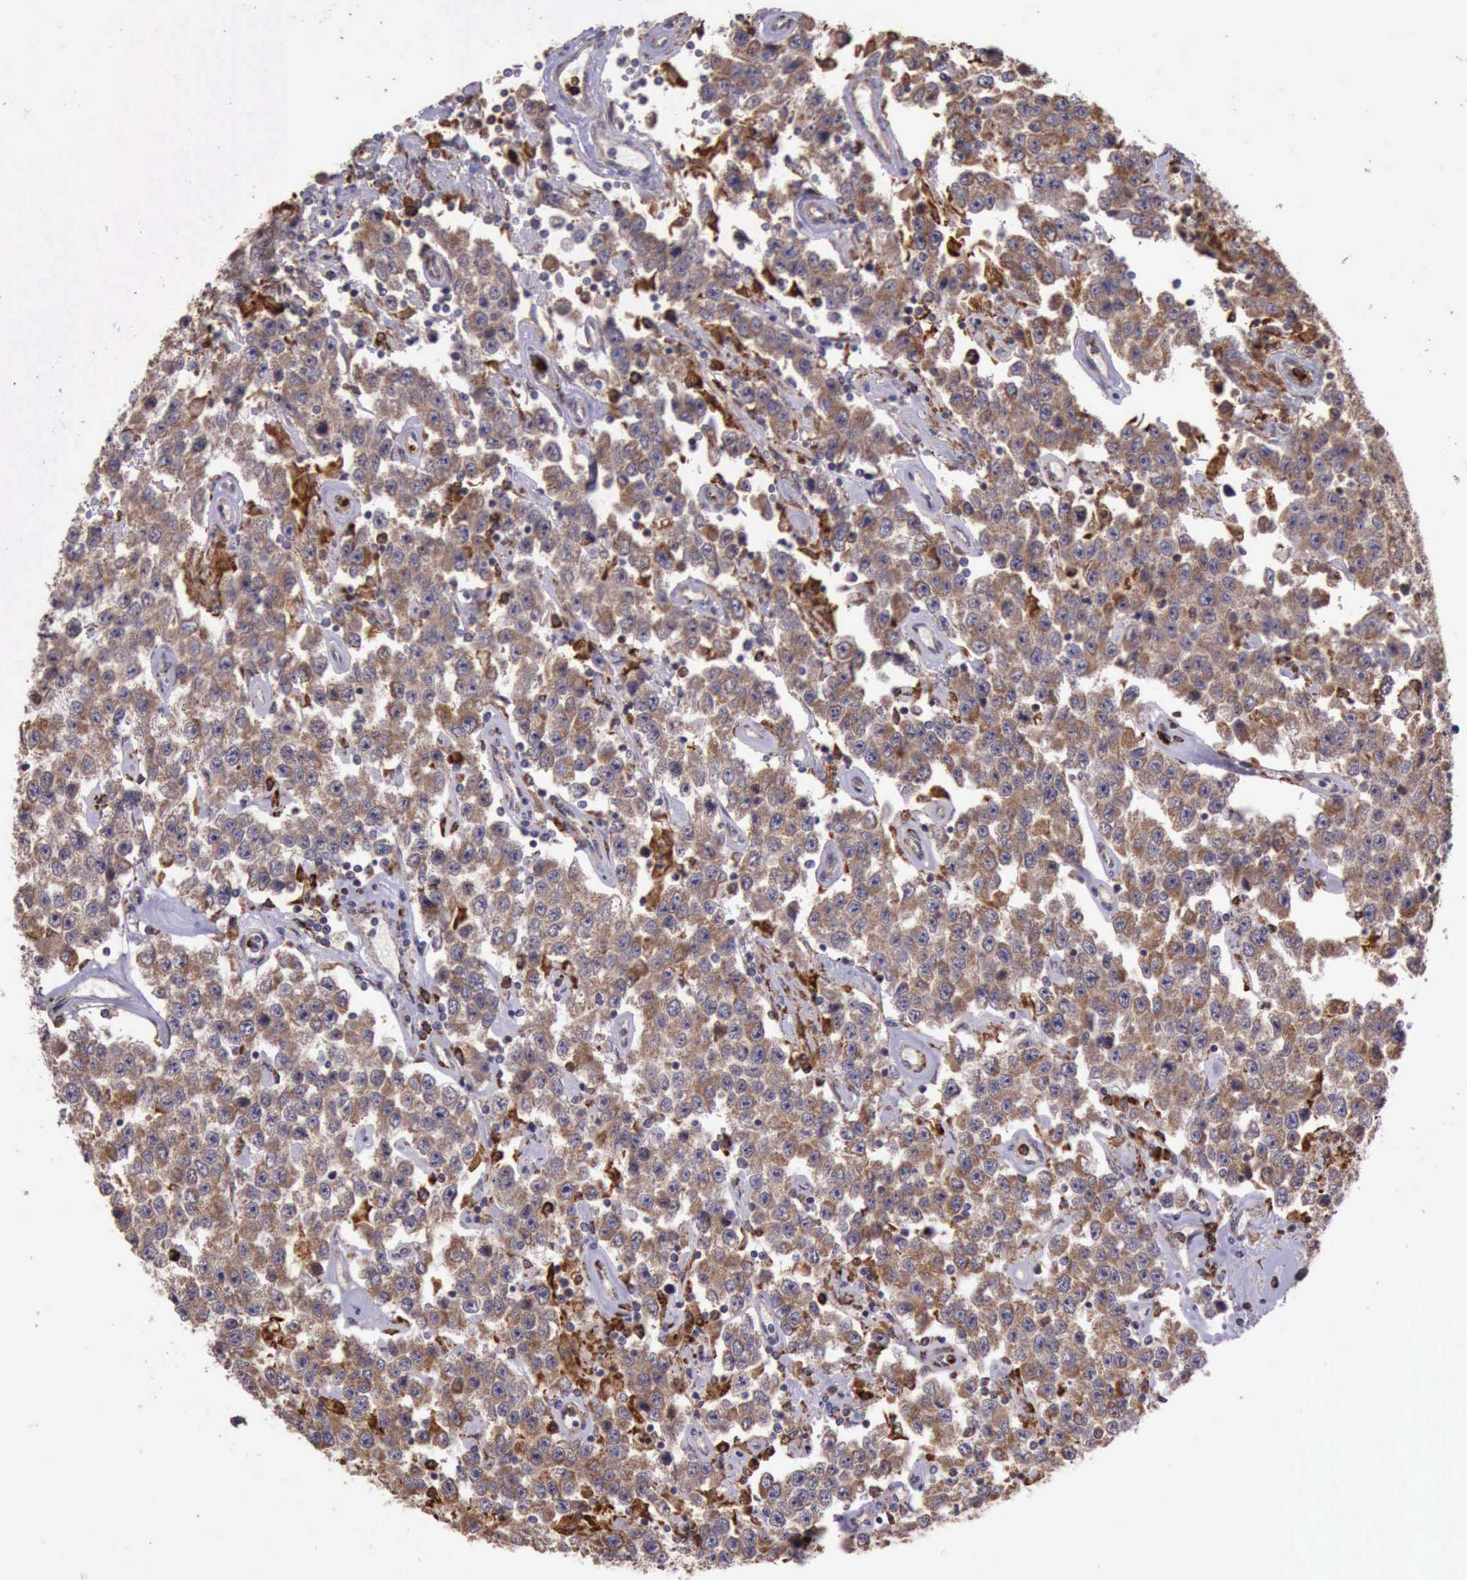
{"staining": {"intensity": "weak", "quantity": "25%-75%", "location": "cytoplasmic/membranous"}, "tissue": "testis cancer", "cell_type": "Tumor cells", "image_type": "cancer", "snomed": [{"axis": "morphology", "description": "Seminoma, NOS"}, {"axis": "topography", "description": "Testis"}], "caption": "Immunohistochemical staining of human seminoma (testis) demonstrates weak cytoplasmic/membranous protein expression in approximately 25%-75% of tumor cells.", "gene": "ARMCX3", "patient": {"sex": "male", "age": 52}}